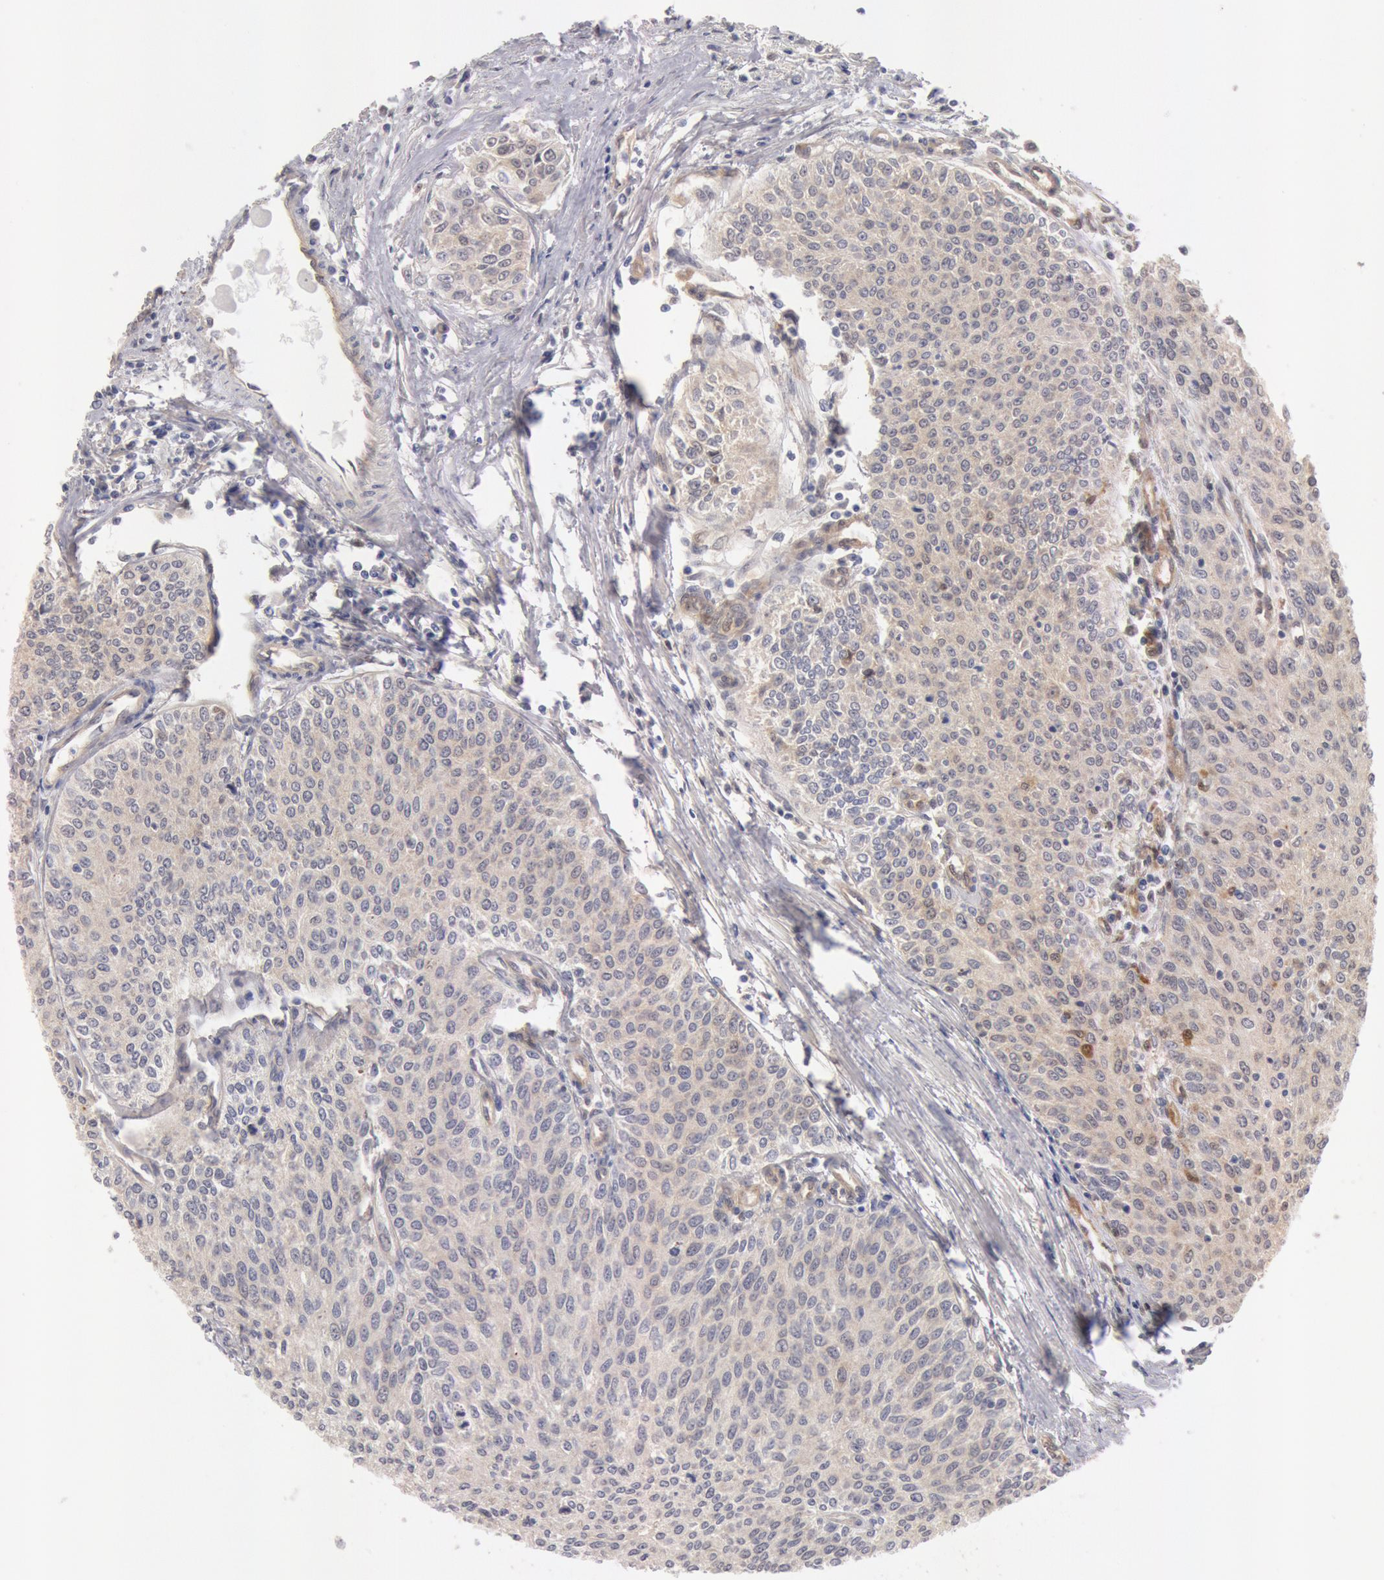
{"staining": {"intensity": "weak", "quantity": "25%-75%", "location": "cytoplasmic/membranous"}, "tissue": "urothelial cancer", "cell_type": "Tumor cells", "image_type": "cancer", "snomed": [{"axis": "morphology", "description": "Urothelial carcinoma, Low grade"}, {"axis": "topography", "description": "Urinary bladder"}], "caption": "The photomicrograph exhibits staining of urothelial cancer, revealing weak cytoplasmic/membranous protein expression (brown color) within tumor cells. The staining was performed using DAB to visualize the protein expression in brown, while the nuclei were stained in blue with hematoxylin (Magnification: 20x).", "gene": "DNAJA1", "patient": {"sex": "female", "age": 73}}